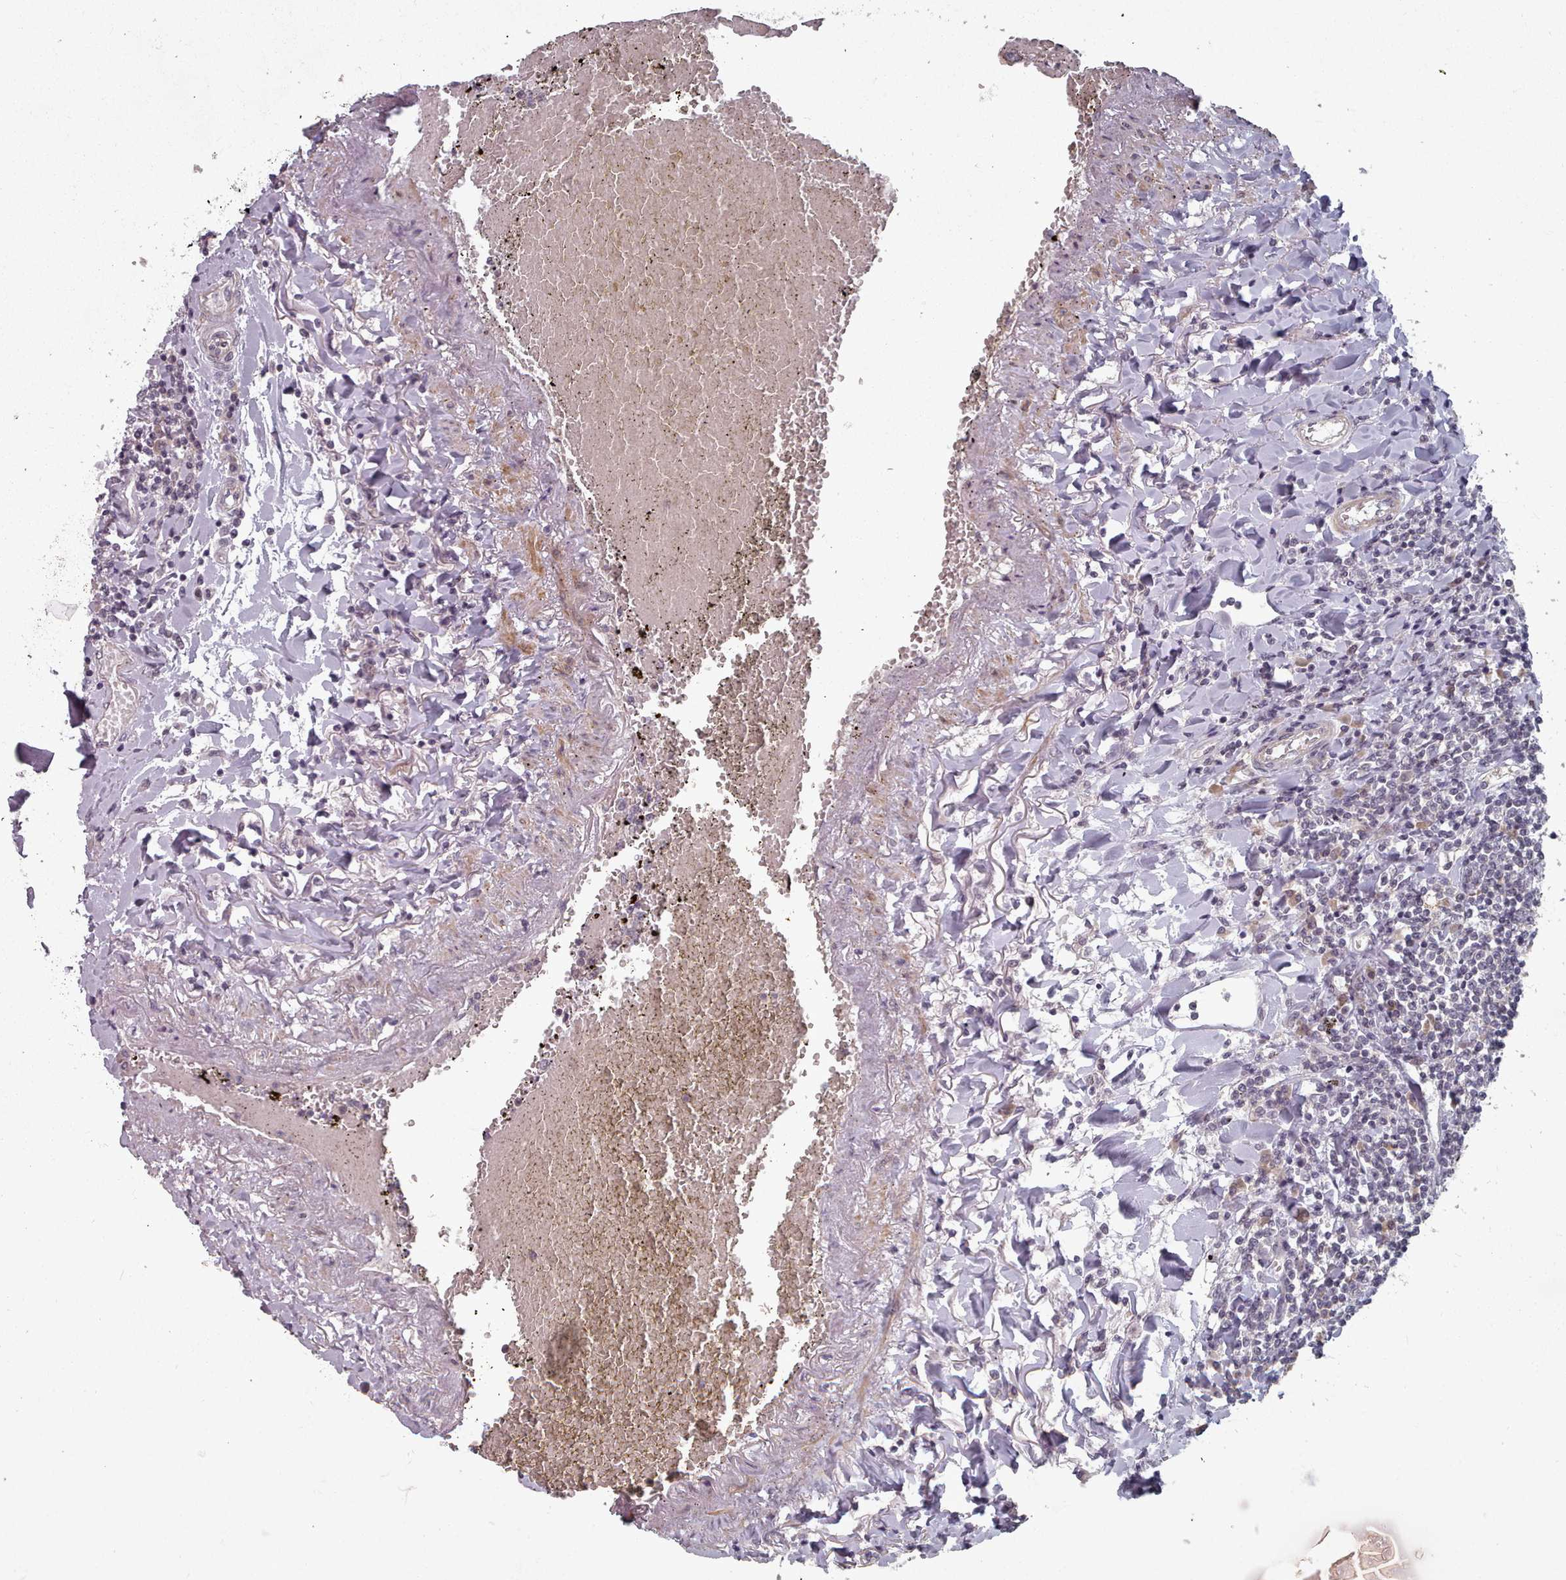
{"staining": {"intensity": "negative", "quantity": "none", "location": "none"}, "tissue": "lymphoma", "cell_type": "Tumor cells", "image_type": "cancer", "snomed": [{"axis": "morphology", "description": "Malignant lymphoma, non-Hodgkin's type, Low grade"}, {"axis": "topography", "description": "Lung"}], "caption": "The image shows no significant positivity in tumor cells of lymphoma.", "gene": "HYAL3", "patient": {"sex": "female", "age": 71}}